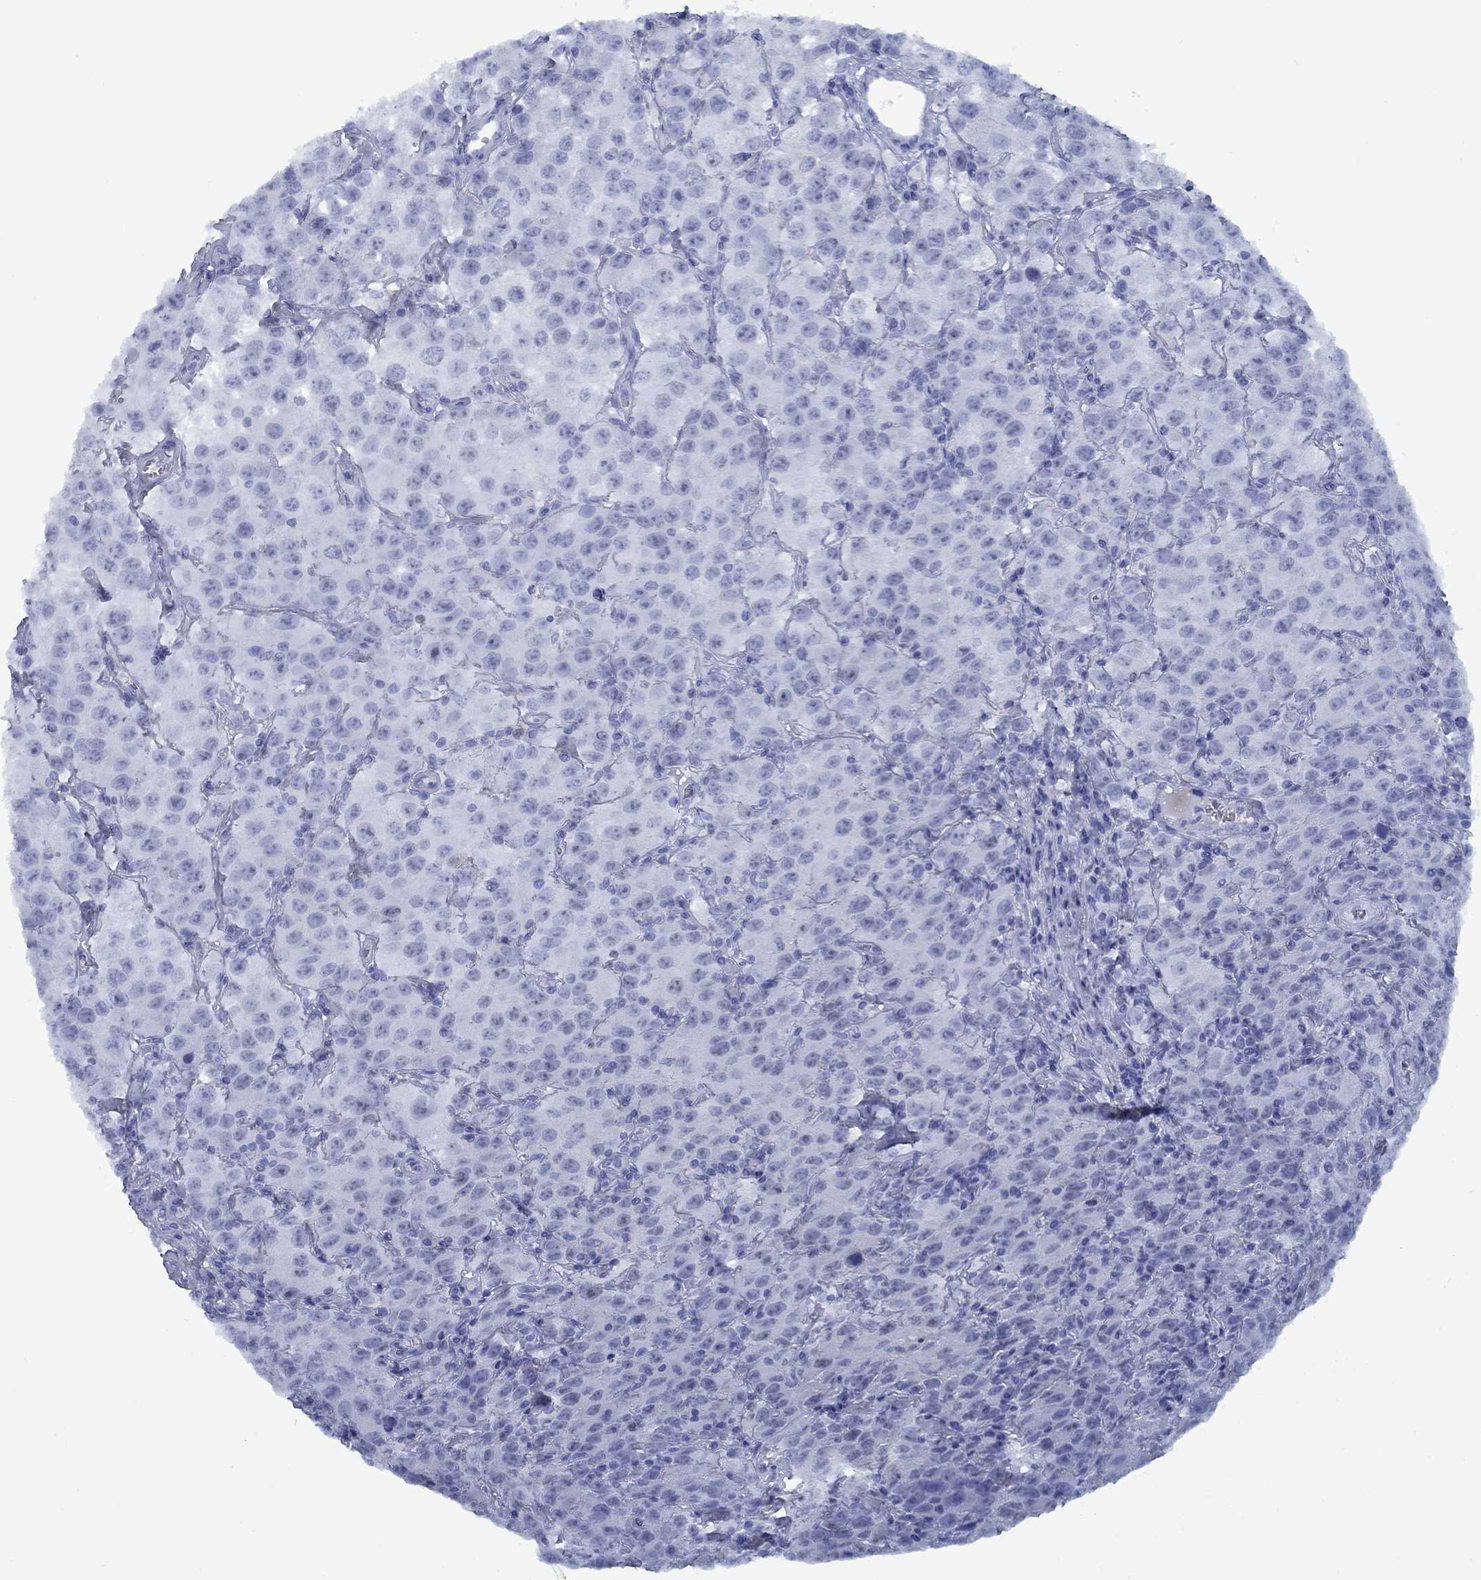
{"staining": {"intensity": "negative", "quantity": "none", "location": "none"}, "tissue": "testis cancer", "cell_type": "Tumor cells", "image_type": "cancer", "snomed": [{"axis": "morphology", "description": "Seminoma, NOS"}, {"axis": "topography", "description": "Testis"}], "caption": "Micrograph shows no significant protein positivity in tumor cells of testis cancer (seminoma).", "gene": "PNMA8A", "patient": {"sex": "male", "age": 52}}